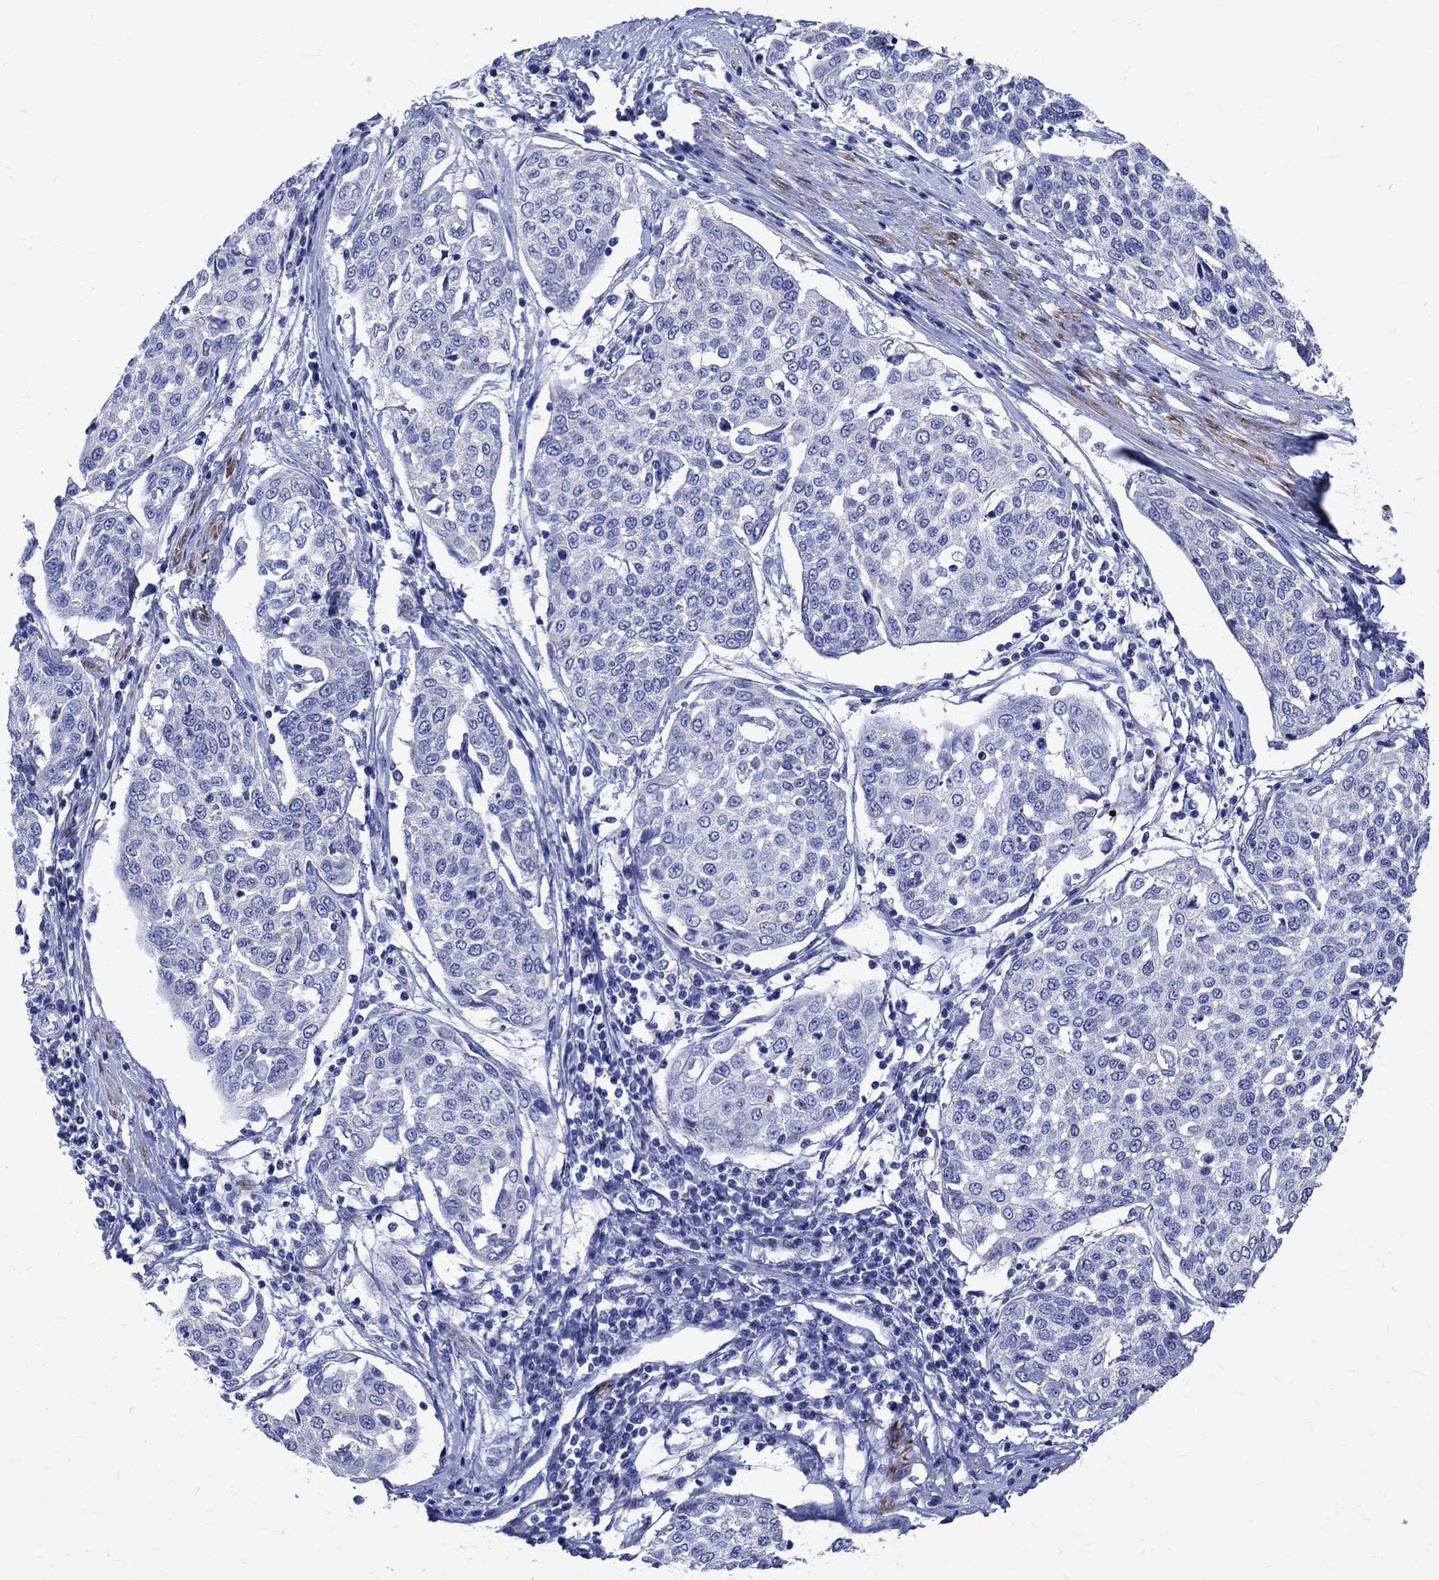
{"staining": {"intensity": "negative", "quantity": "none", "location": "none"}, "tissue": "cervical cancer", "cell_type": "Tumor cells", "image_type": "cancer", "snomed": [{"axis": "morphology", "description": "Squamous cell carcinoma, NOS"}, {"axis": "topography", "description": "Cervix"}], "caption": "This micrograph is of cervical cancer stained with IHC to label a protein in brown with the nuclei are counter-stained blue. There is no staining in tumor cells. The staining is performed using DAB (3,3'-diaminobenzidine) brown chromogen with nuclei counter-stained in using hematoxylin.", "gene": "PARVB", "patient": {"sex": "female", "age": 34}}